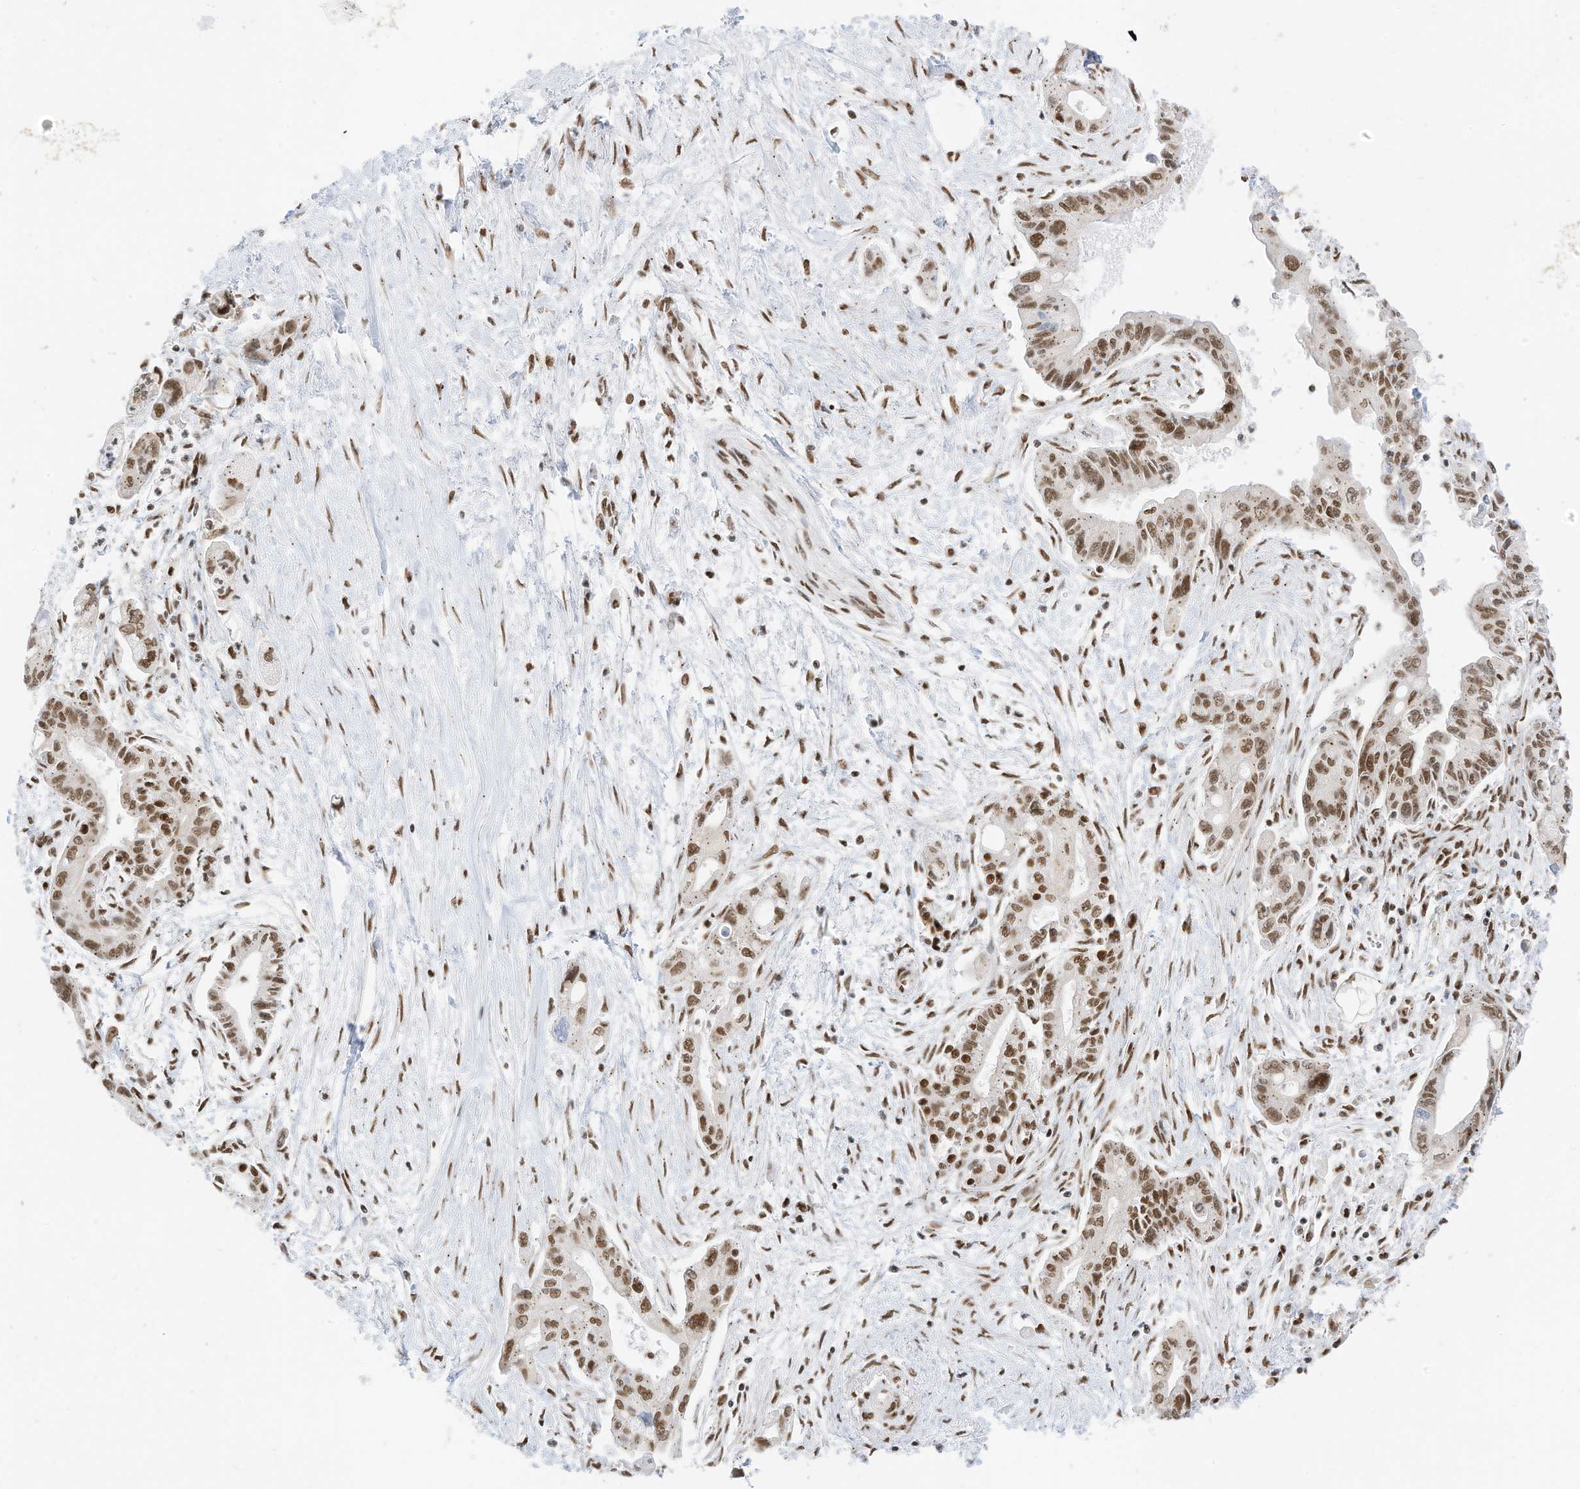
{"staining": {"intensity": "moderate", "quantity": ">75%", "location": "nuclear"}, "tissue": "pancreatic cancer", "cell_type": "Tumor cells", "image_type": "cancer", "snomed": [{"axis": "morphology", "description": "Adenocarcinoma, NOS"}, {"axis": "topography", "description": "Pancreas"}], "caption": "Immunohistochemistry histopathology image of adenocarcinoma (pancreatic) stained for a protein (brown), which demonstrates medium levels of moderate nuclear positivity in about >75% of tumor cells.", "gene": "SMARCA2", "patient": {"sex": "male", "age": 70}}